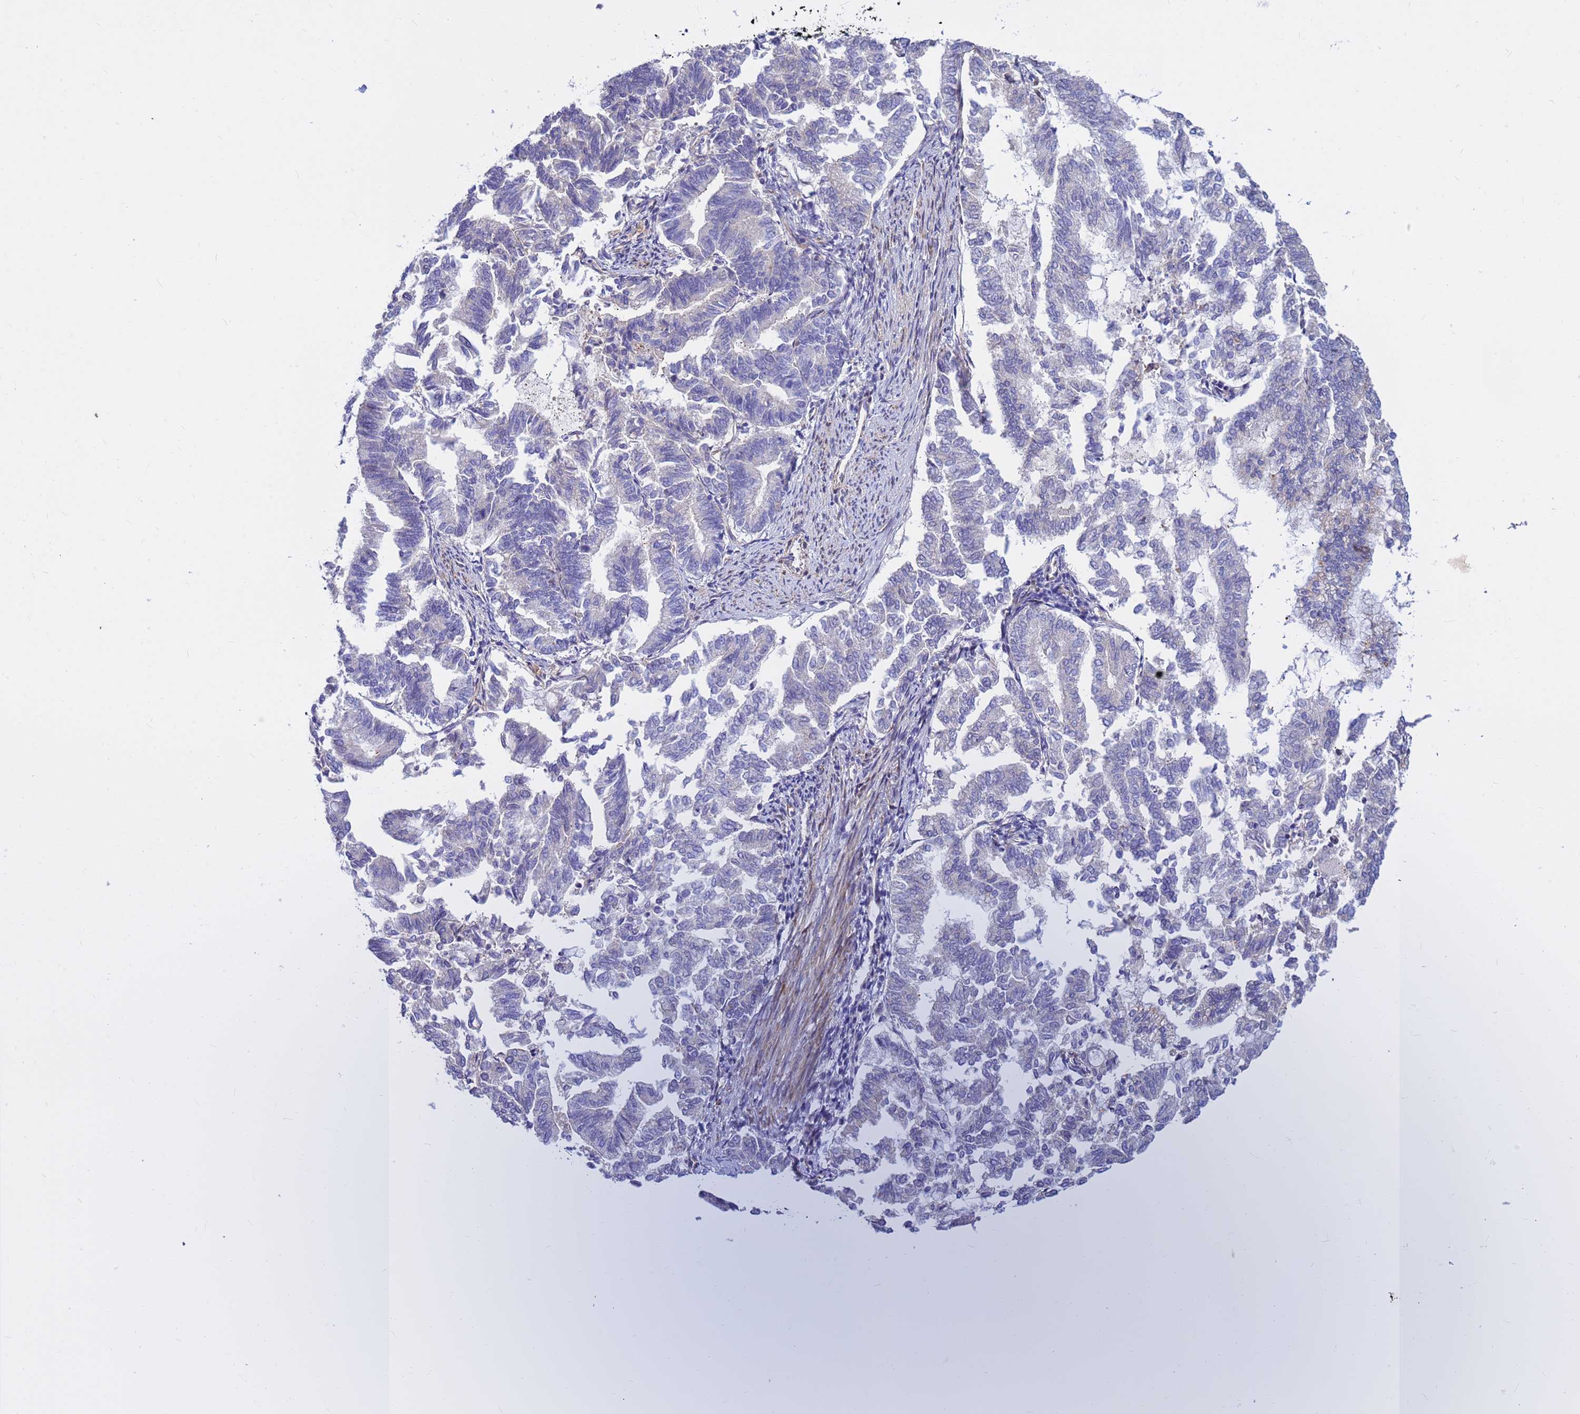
{"staining": {"intensity": "negative", "quantity": "none", "location": "none"}, "tissue": "endometrial cancer", "cell_type": "Tumor cells", "image_type": "cancer", "snomed": [{"axis": "morphology", "description": "Adenocarcinoma, NOS"}, {"axis": "topography", "description": "Endometrium"}], "caption": "Human endometrial cancer (adenocarcinoma) stained for a protein using immunohistochemistry reveals no positivity in tumor cells.", "gene": "CRHBP", "patient": {"sex": "female", "age": 79}}